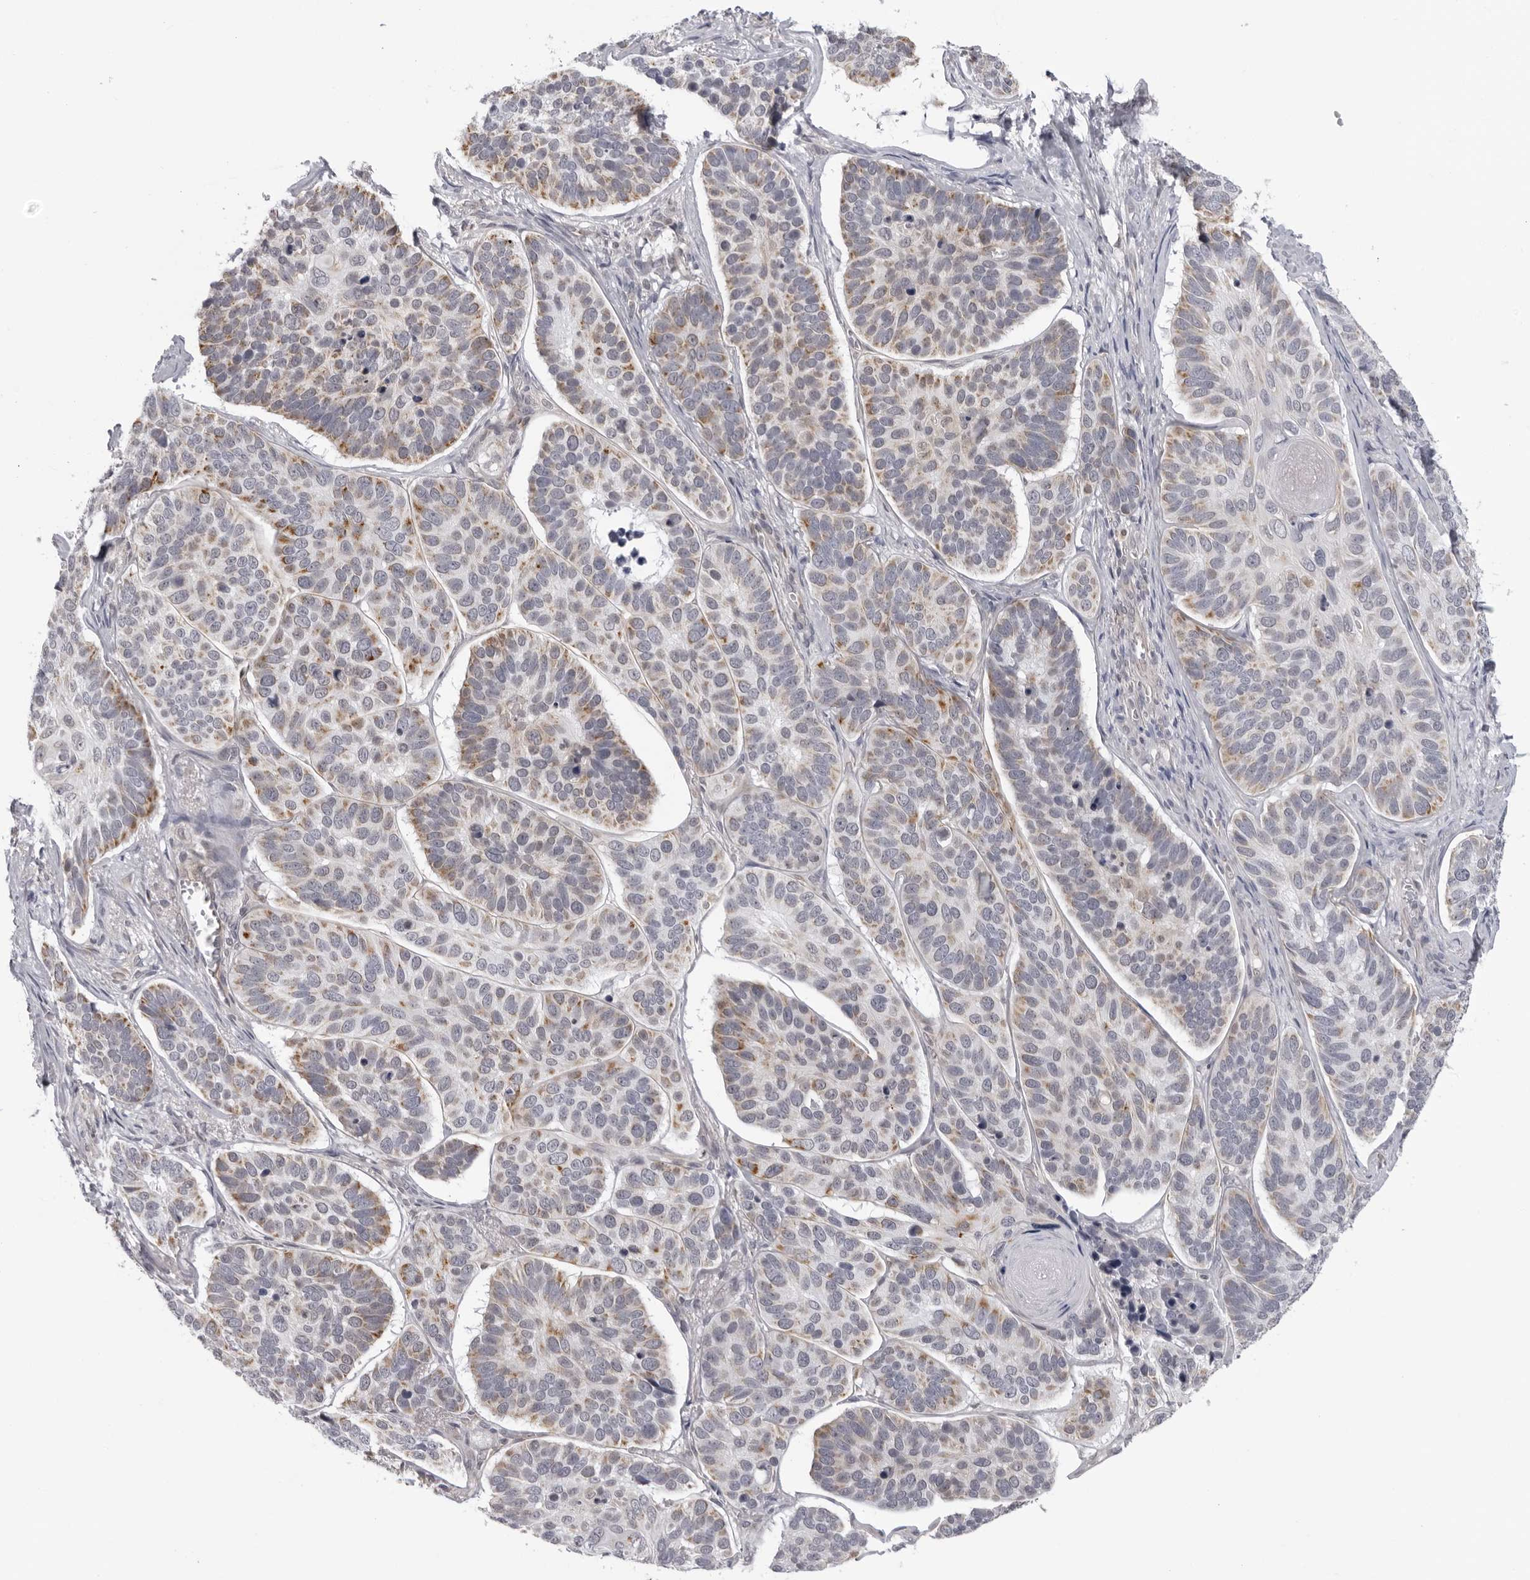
{"staining": {"intensity": "moderate", "quantity": "25%-75%", "location": "cytoplasmic/membranous"}, "tissue": "skin cancer", "cell_type": "Tumor cells", "image_type": "cancer", "snomed": [{"axis": "morphology", "description": "Basal cell carcinoma"}, {"axis": "topography", "description": "Skin"}], "caption": "Protein analysis of skin cancer tissue demonstrates moderate cytoplasmic/membranous staining in about 25%-75% of tumor cells.", "gene": "MRPS15", "patient": {"sex": "male", "age": 62}}